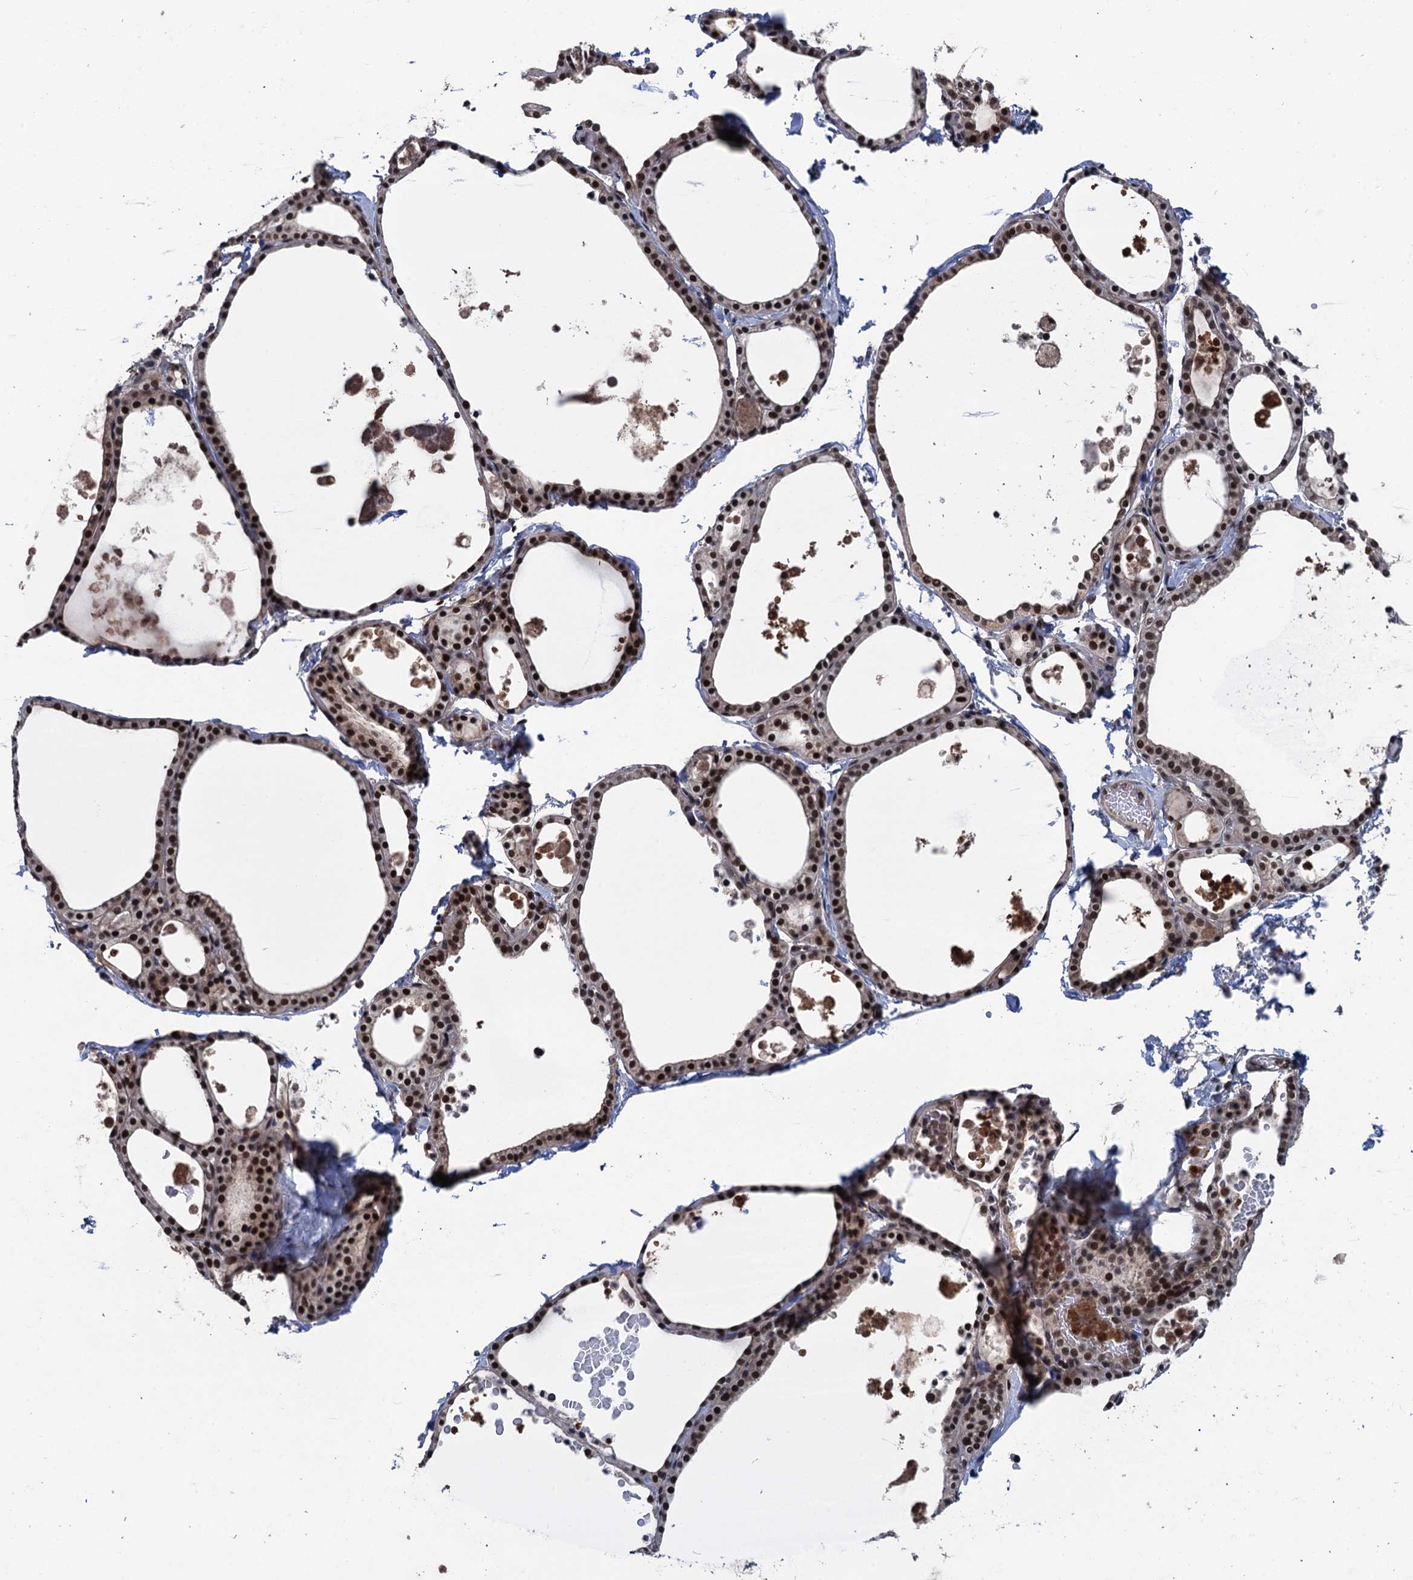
{"staining": {"intensity": "moderate", "quantity": ">75%", "location": "cytoplasmic/membranous,nuclear"}, "tissue": "thyroid gland", "cell_type": "Glandular cells", "image_type": "normal", "snomed": [{"axis": "morphology", "description": "Normal tissue, NOS"}, {"axis": "topography", "description": "Thyroid gland"}], "caption": "Brown immunohistochemical staining in unremarkable thyroid gland demonstrates moderate cytoplasmic/membranous,nuclear staining in approximately >75% of glandular cells.", "gene": "RASSF4", "patient": {"sex": "male", "age": 56}}